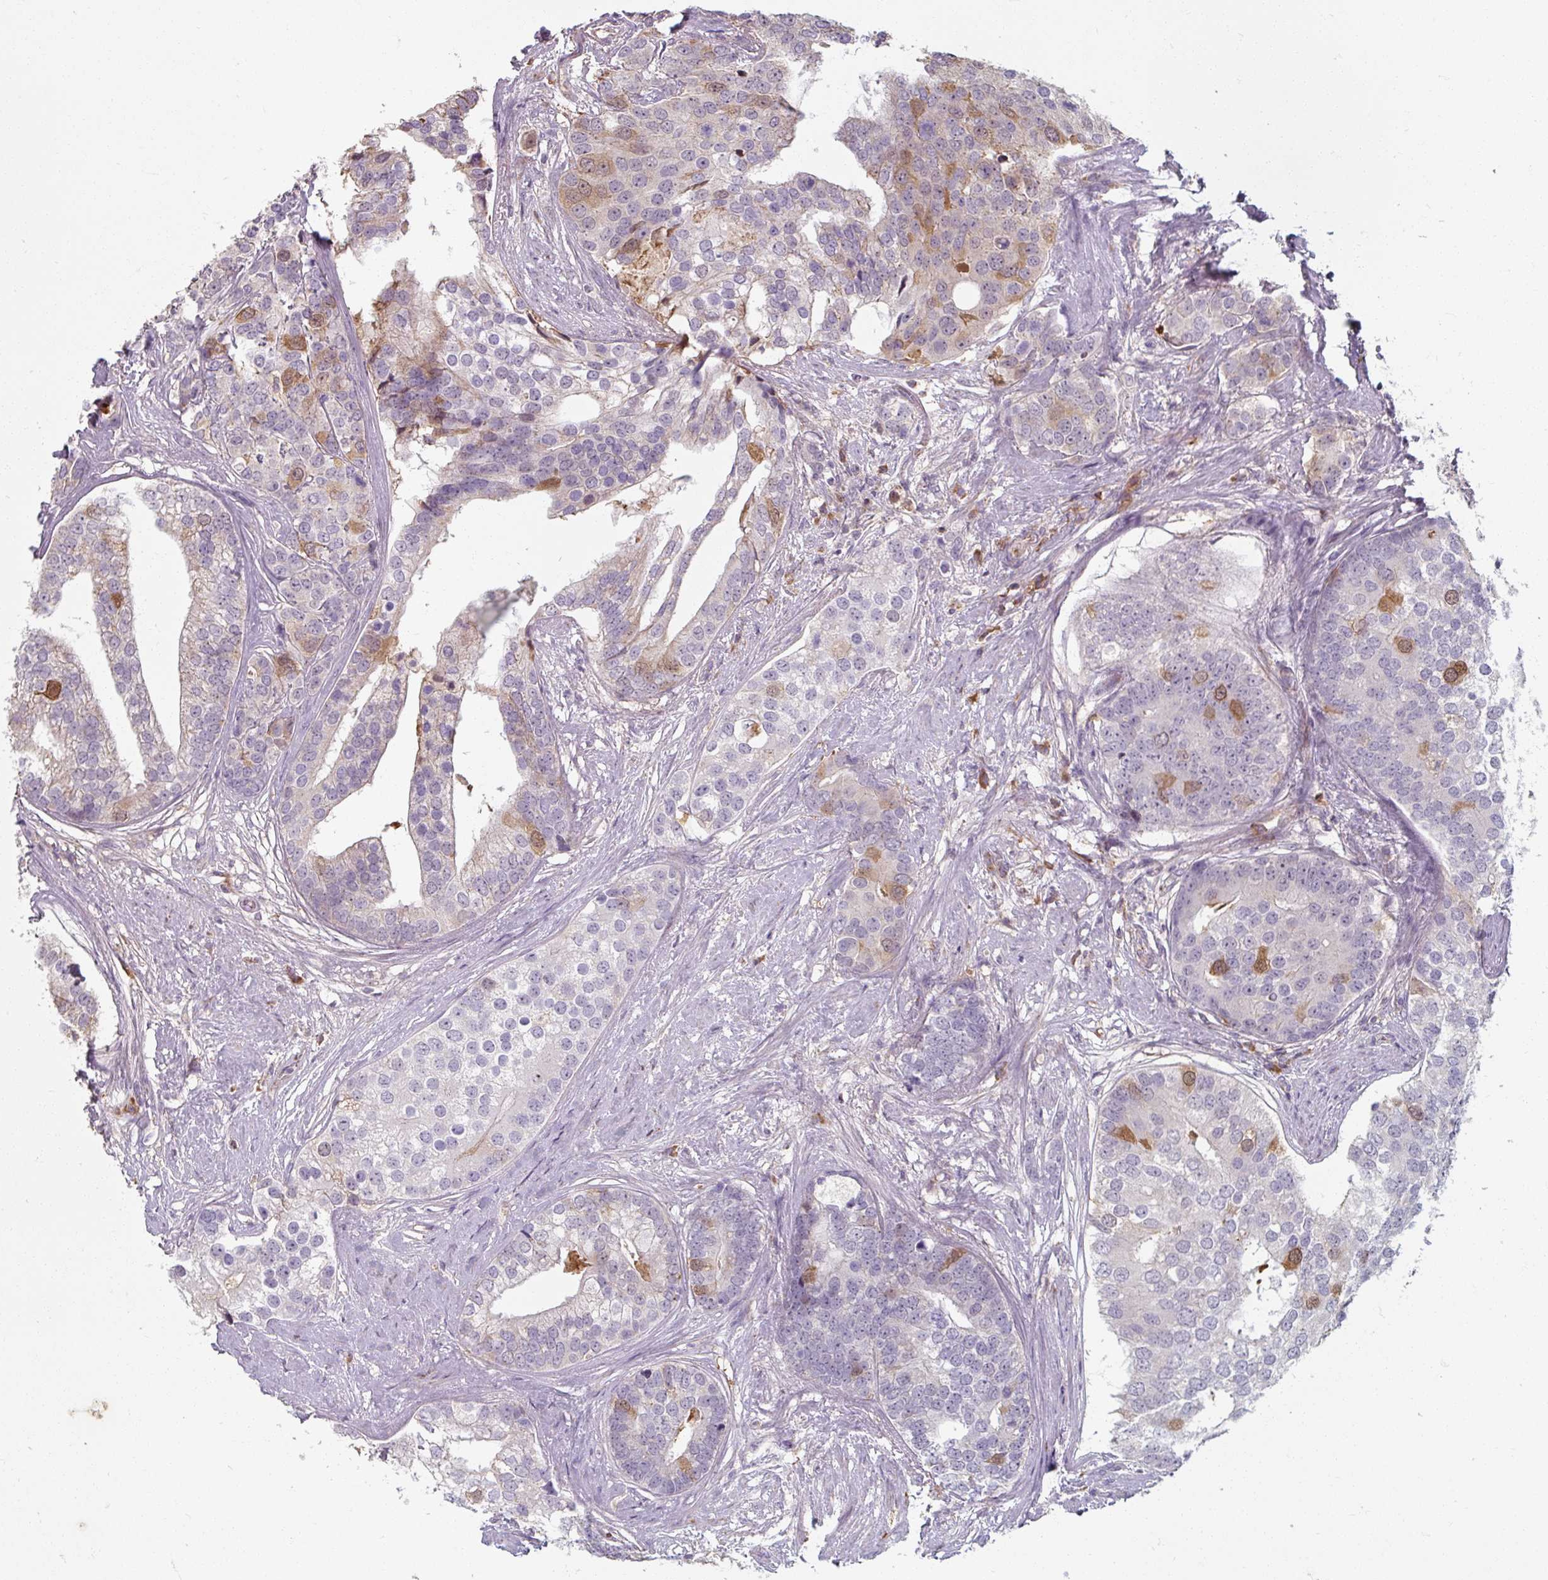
{"staining": {"intensity": "moderate", "quantity": "<25%", "location": "cytoplasmic/membranous"}, "tissue": "prostate cancer", "cell_type": "Tumor cells", "image_type": "cancer", "snomed": [{"axis": "morphology", "description": "Adenocarcinoma, High grade"}, {"axis": "topography", "description": "Prostate"}], "caption": "Prostate adenocarcinoma (high-grade) was stained to show a protein in brown. There is low levels of moderate cytoplasmic/membranous expression in approximately <25% of tumor cells. (DAB = brown stain, brightfield microscopy at high magnification).", "gene": "TSEN54", "patient": {"sex": "male", "age": 62}}